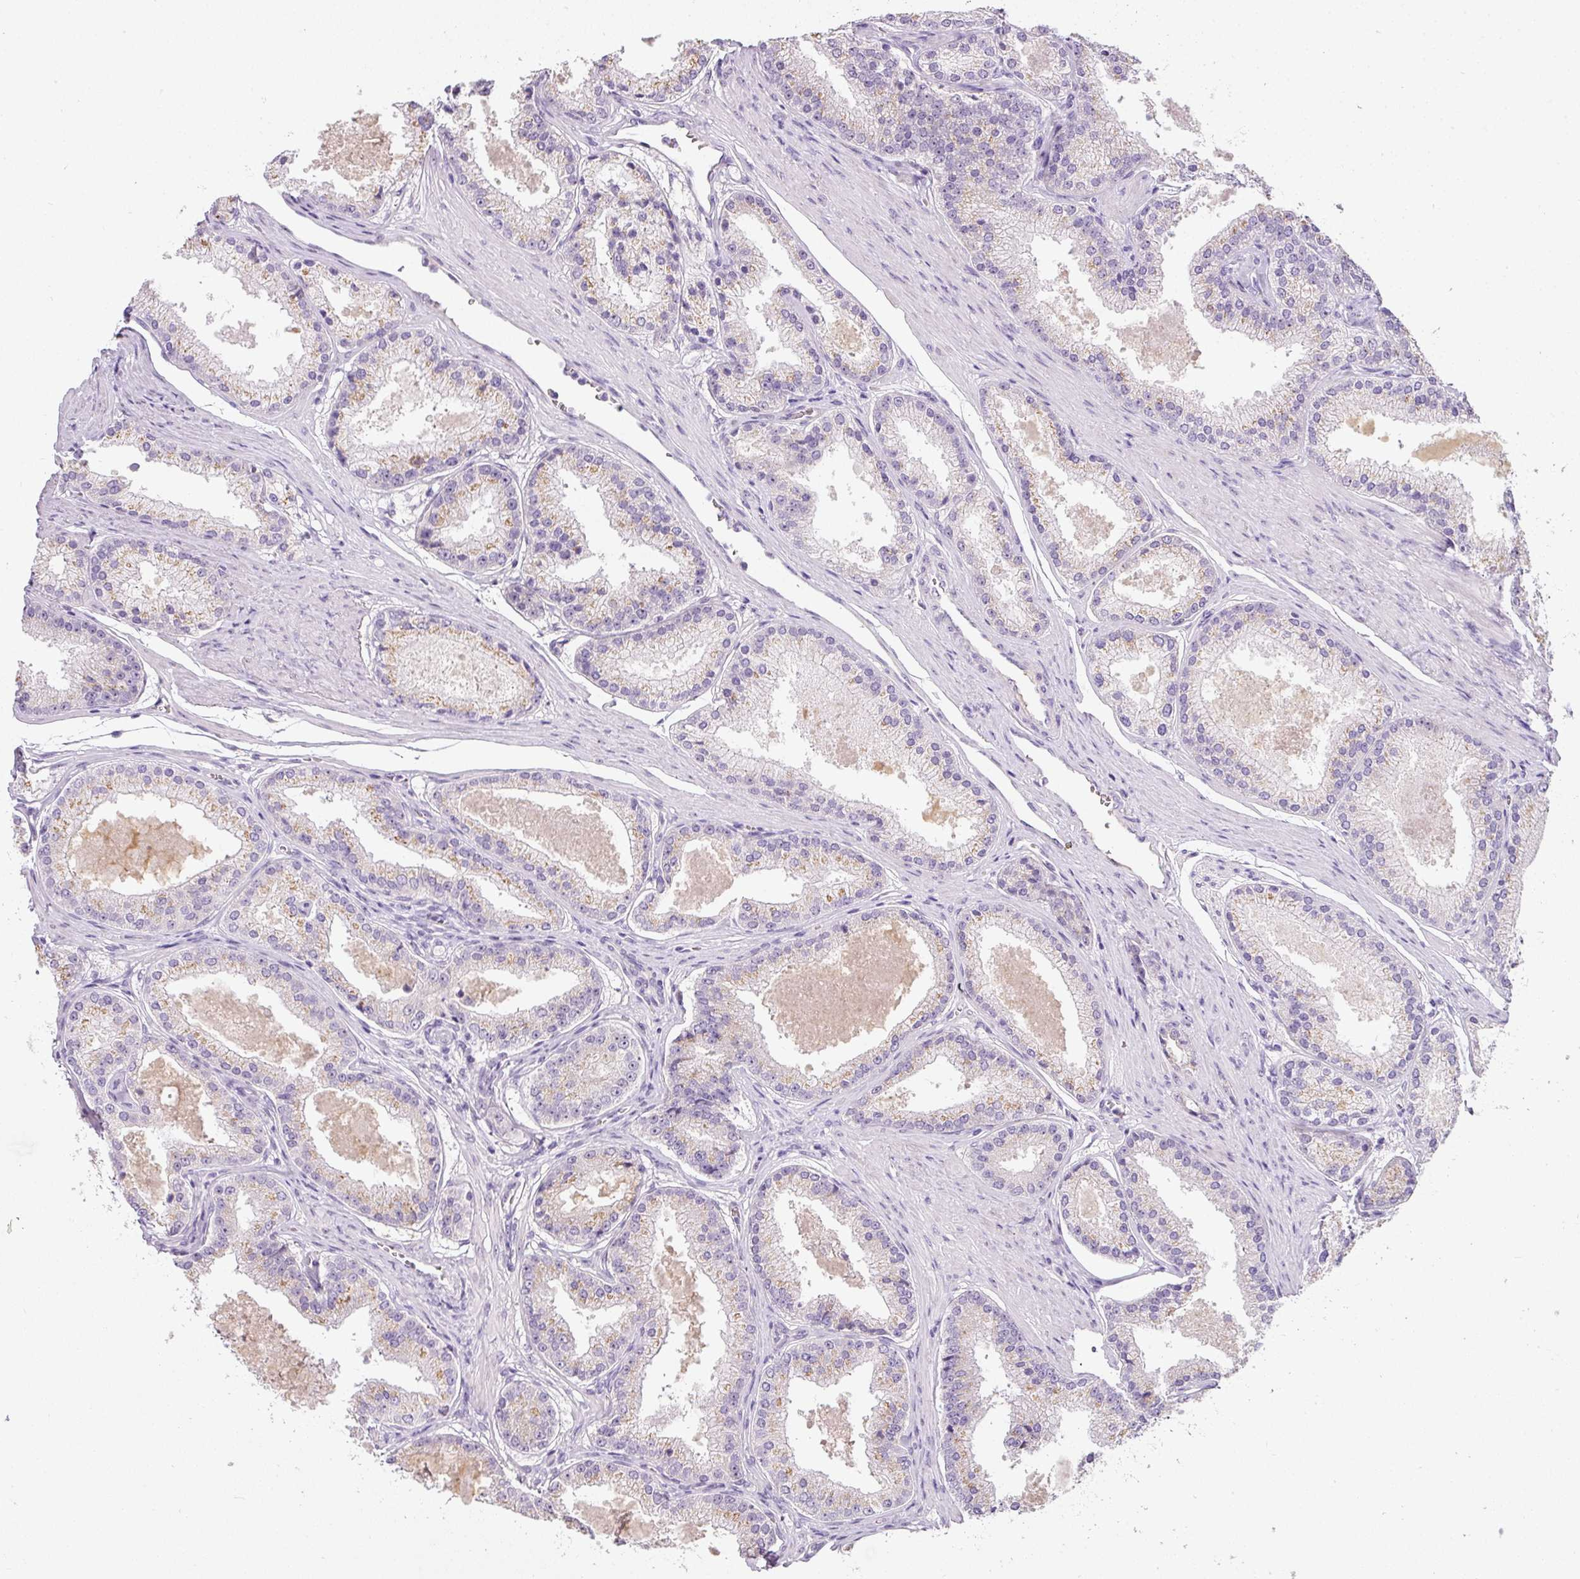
{"staining": {"intensity": "weak", "quantity": "<25%", "location": "cytoplasmic/membranous"}, "tissue": "prostate cancer", "cell_type": "Tumor cells", "image_type": "cancer", "snomed": [{"axis": "morphology", "description": "Adenocarcinoma, Low grade"}, {"axis": "topography", "description": "Prostate"}], "caption": "Protein analysis of prostate cancer shows no significant positivity in tumor cells.", "gene": "TMEM37", "patient": {"sex": "male", "age": 59}}